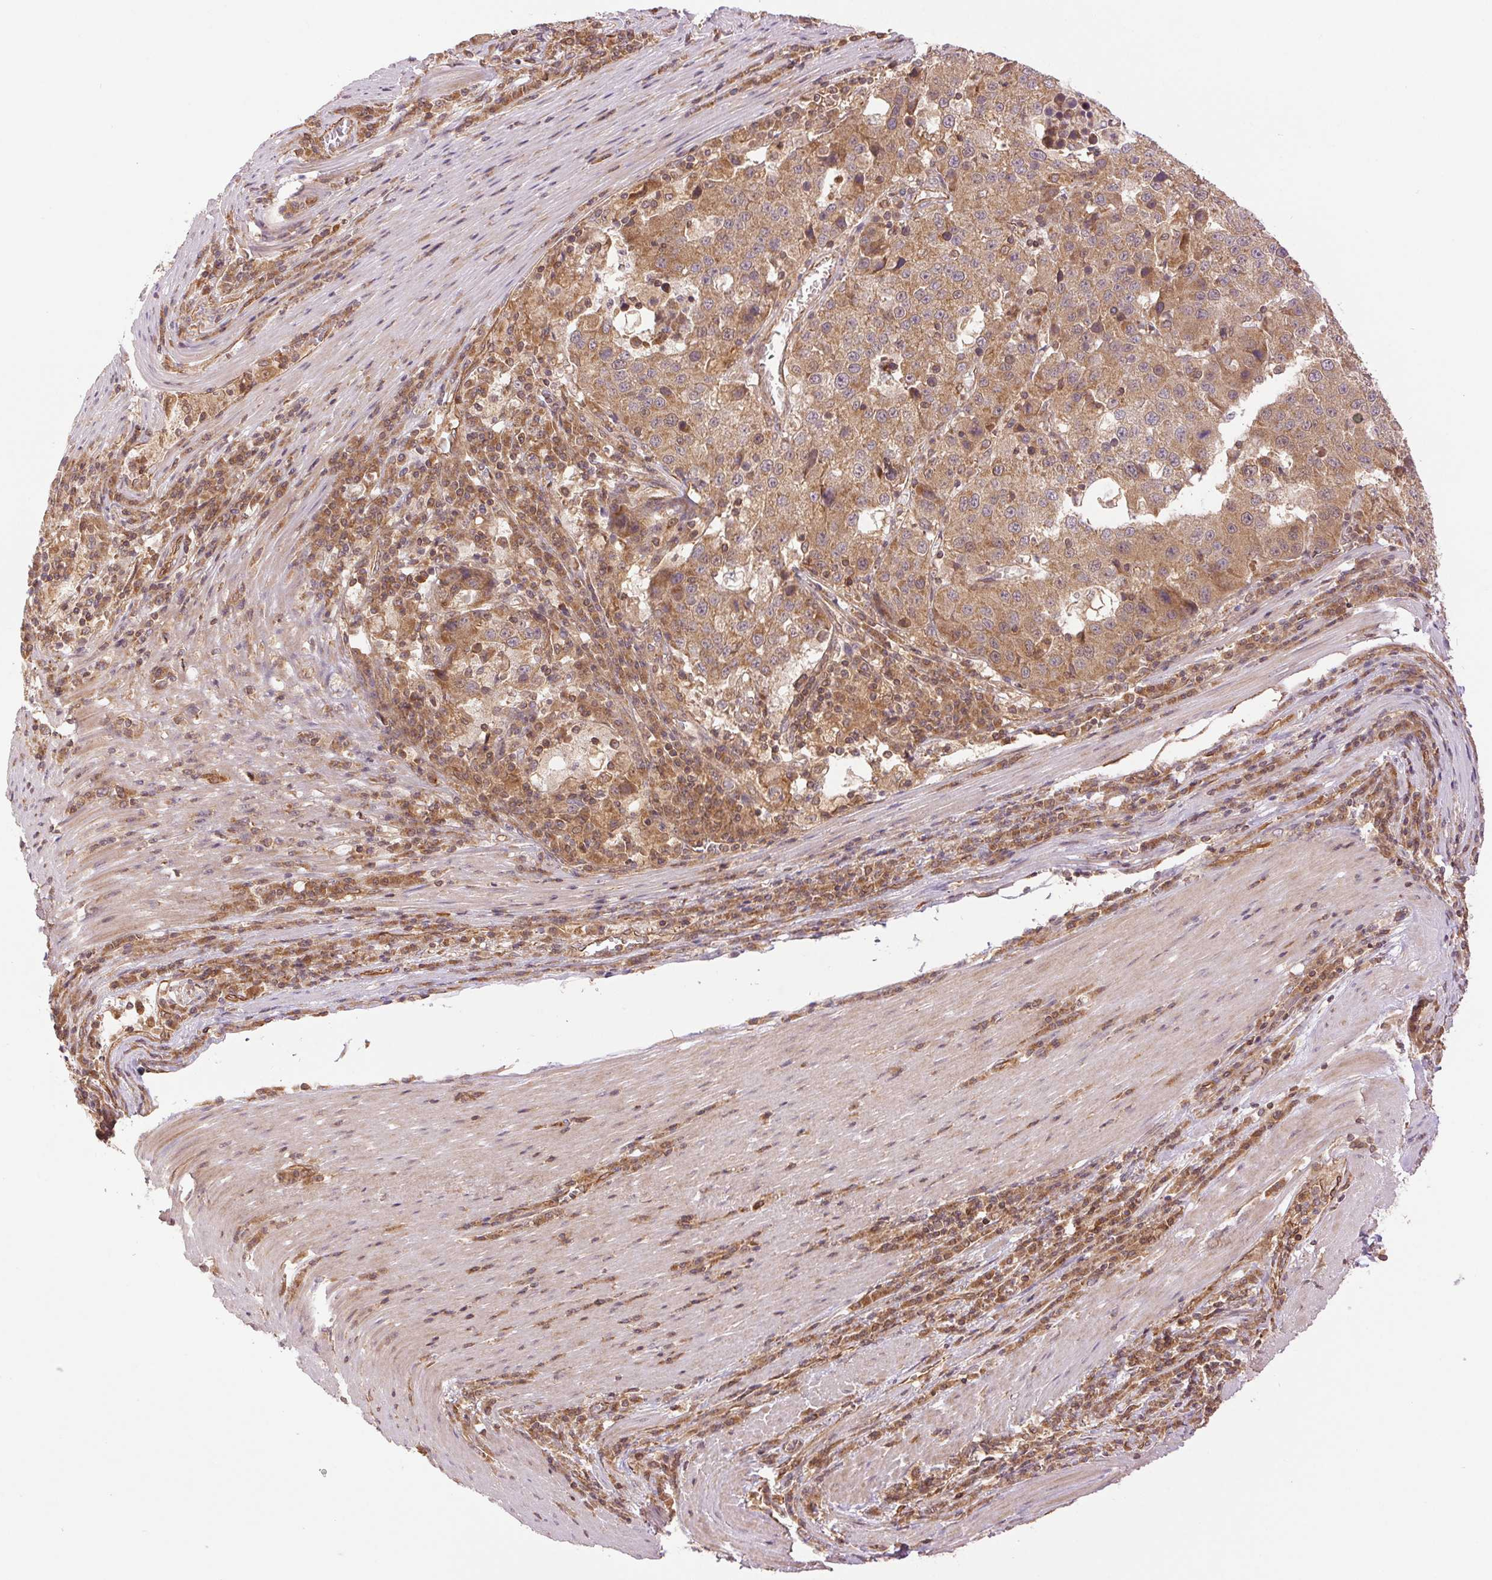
{"staining": {"intensity": "moderate", "quantity": ">75%", "location": "cytoplasmic/membranous"}, "tissue": "stomach cancer", "cell_type": "Tumor cells", "image_type": "cancer", "snomed": [{"axis": "morphology", "description": "Adenocarcinoma, NOS"}, {"axis": "topography", "description": "Stomach"}], "caption": "An immunohistochemistry (IHC) image of neoplastic tissue is shown. Protein staining in brown labels moderate cytoplasmic/membranous positivity in stomach adenocarcinoma within tumor cells.", "gene": "STARD7", "patient": {"sex": "male", "age": 71}}